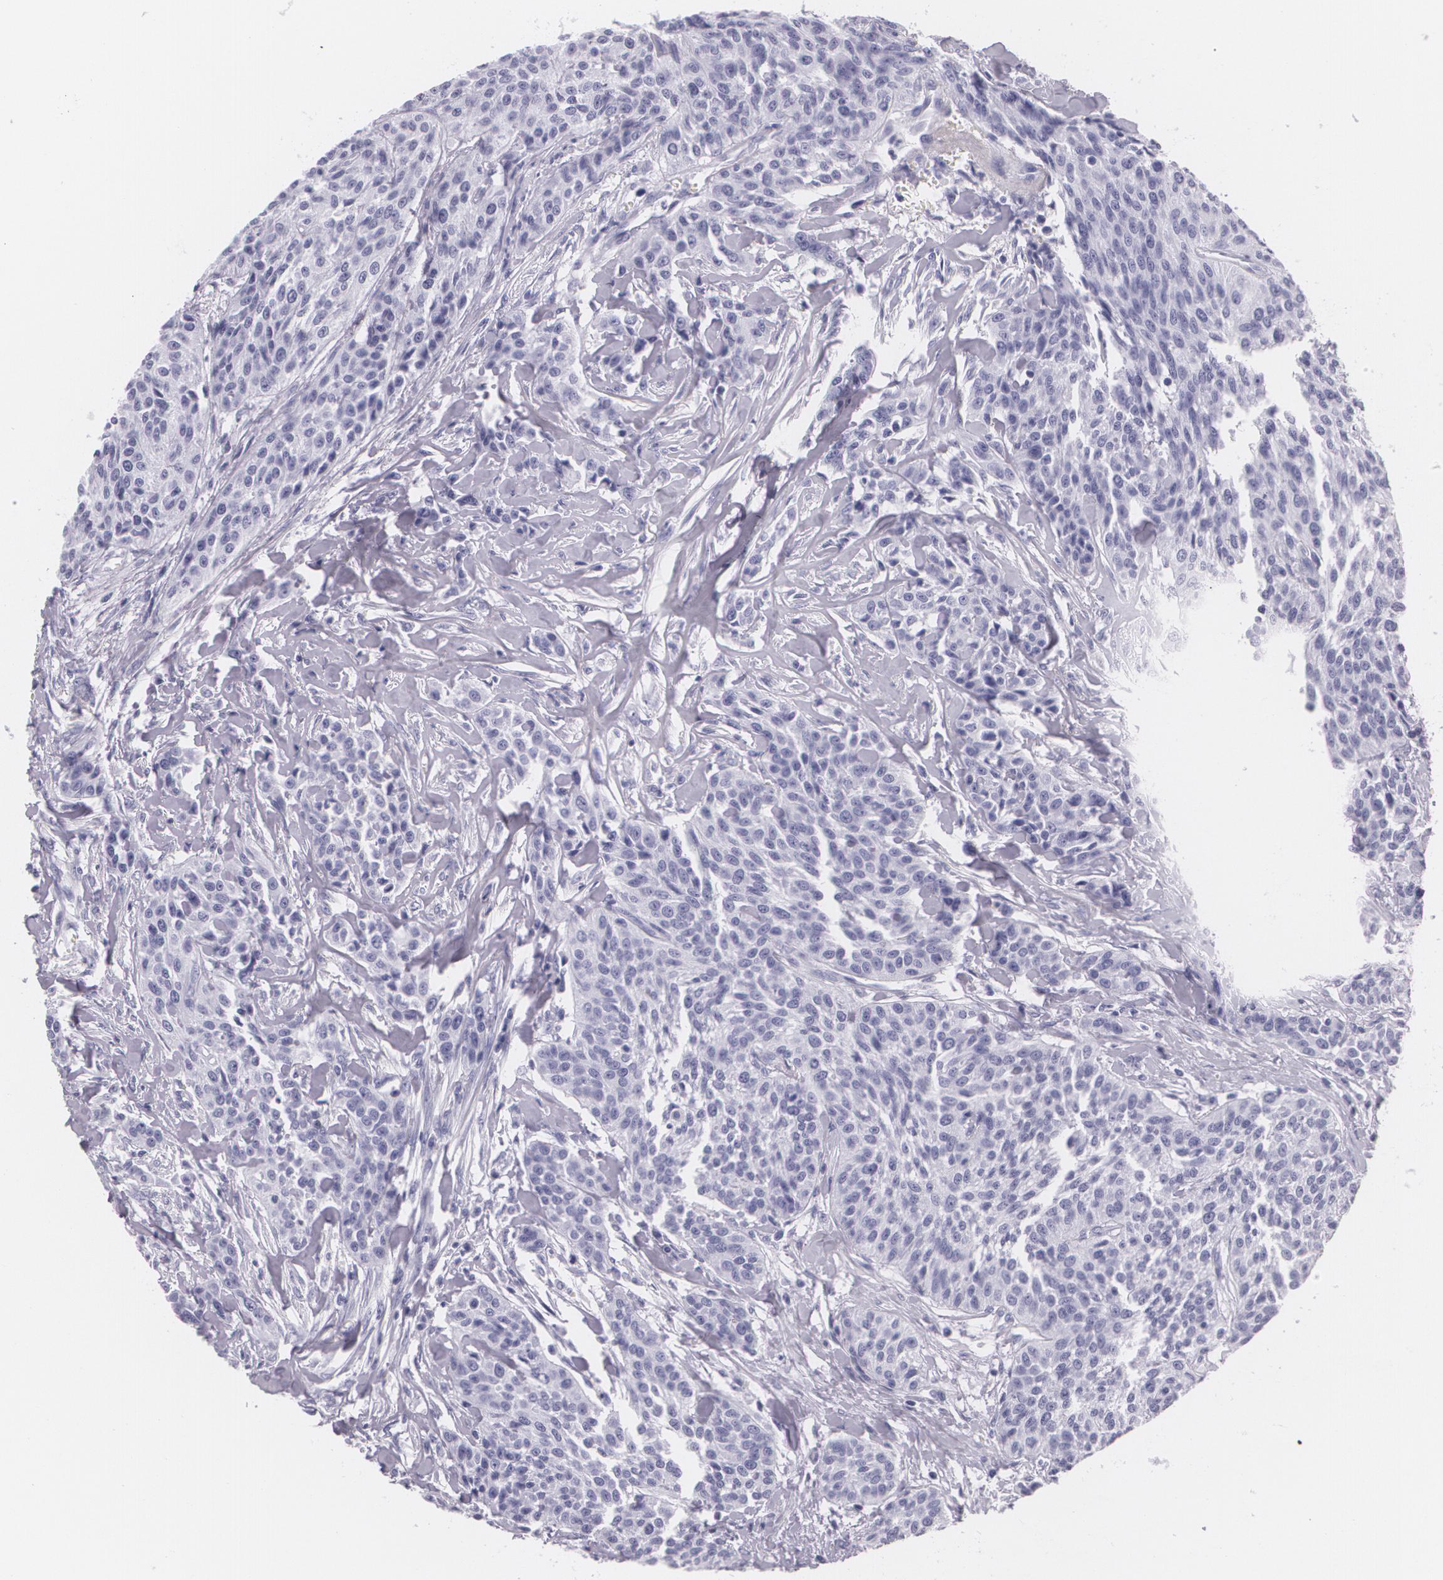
{"staining": {"intensity": "negative", "quantity": "none", "location": "none"}, "tissue": "urothelial cancer", "cell_type": "Tumor cells", "image_type": "cancer", "snomed": [{"axis": "morphology", "description": "Urothelial carcinoma, High grade"}, {"axis": "topography", "description": "Urinary bladder"}], "caption": "DAB immunohistochemical staining of urothelial cancer demonstrates no significant staining in tumor cells.", "gene": "DLG4", "patient": {"sex": "male", "age": 56}}